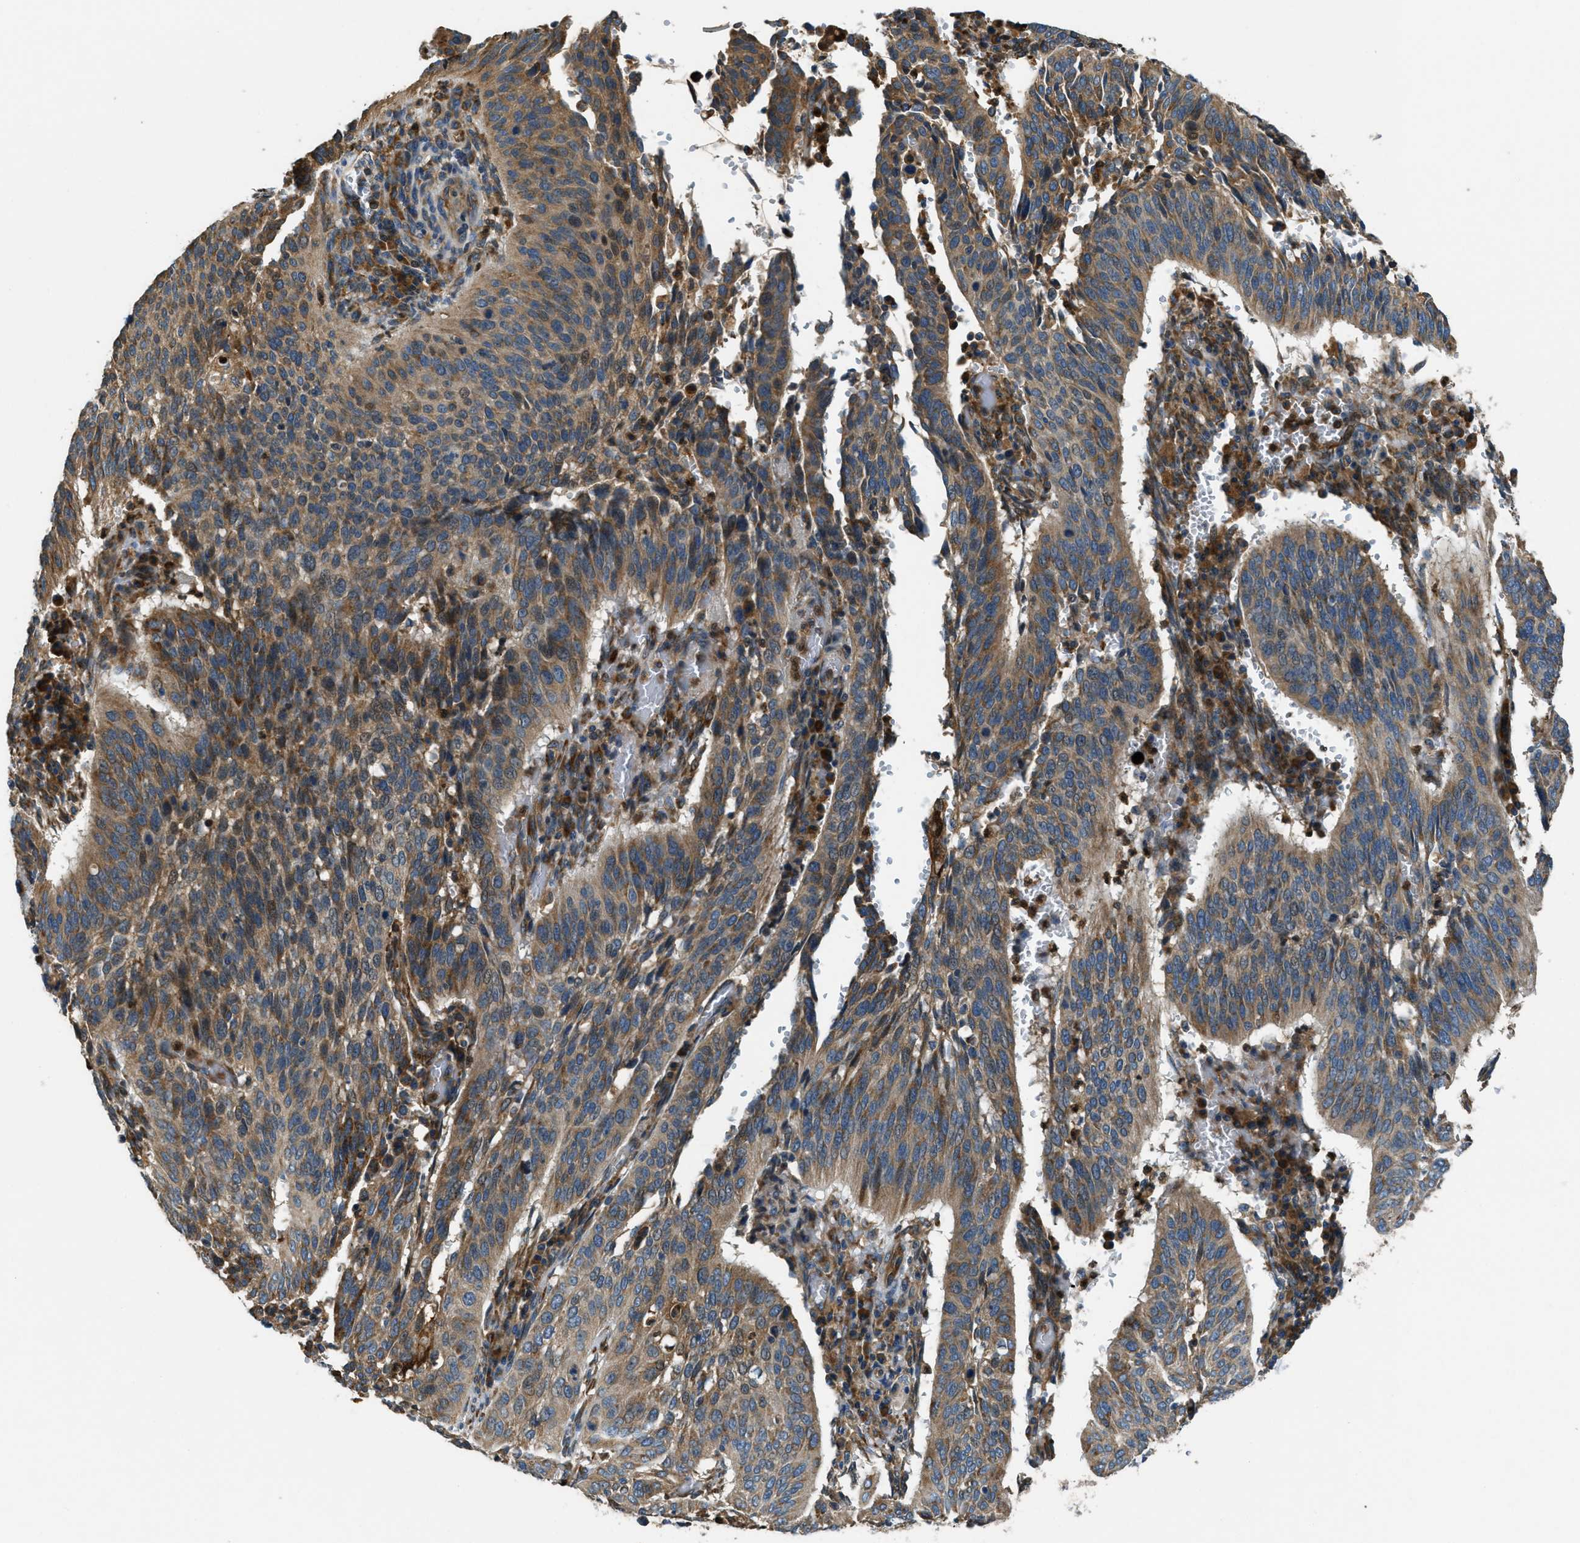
{"staining": {"intensity": "moderate", "quantity": ">75%", "location": "cytoplasmic/membranous"}, "tissue": "cervical cancer", "cell_type": "Tumor cells", "image_type": "cancer", "snomed": [{"axis": "morphology", "description": "Normal tissue, NOS"}, {"axis": "morphology", "description": "Squamous cell carcinoma, NOS"}, {"axis": "topography", "description": "Cervix"}], "caption": "DAB immunohistochemical staining of squamous cell carcinoma (cervical) displays moderate cytoplasmic/membranous protein positivity in approximately >75% of tumor cells. (IHC, brightfield microscopy, high magnification).", "gene": "GIMAP8", "patient": {"sex": "female", "age": 39}}